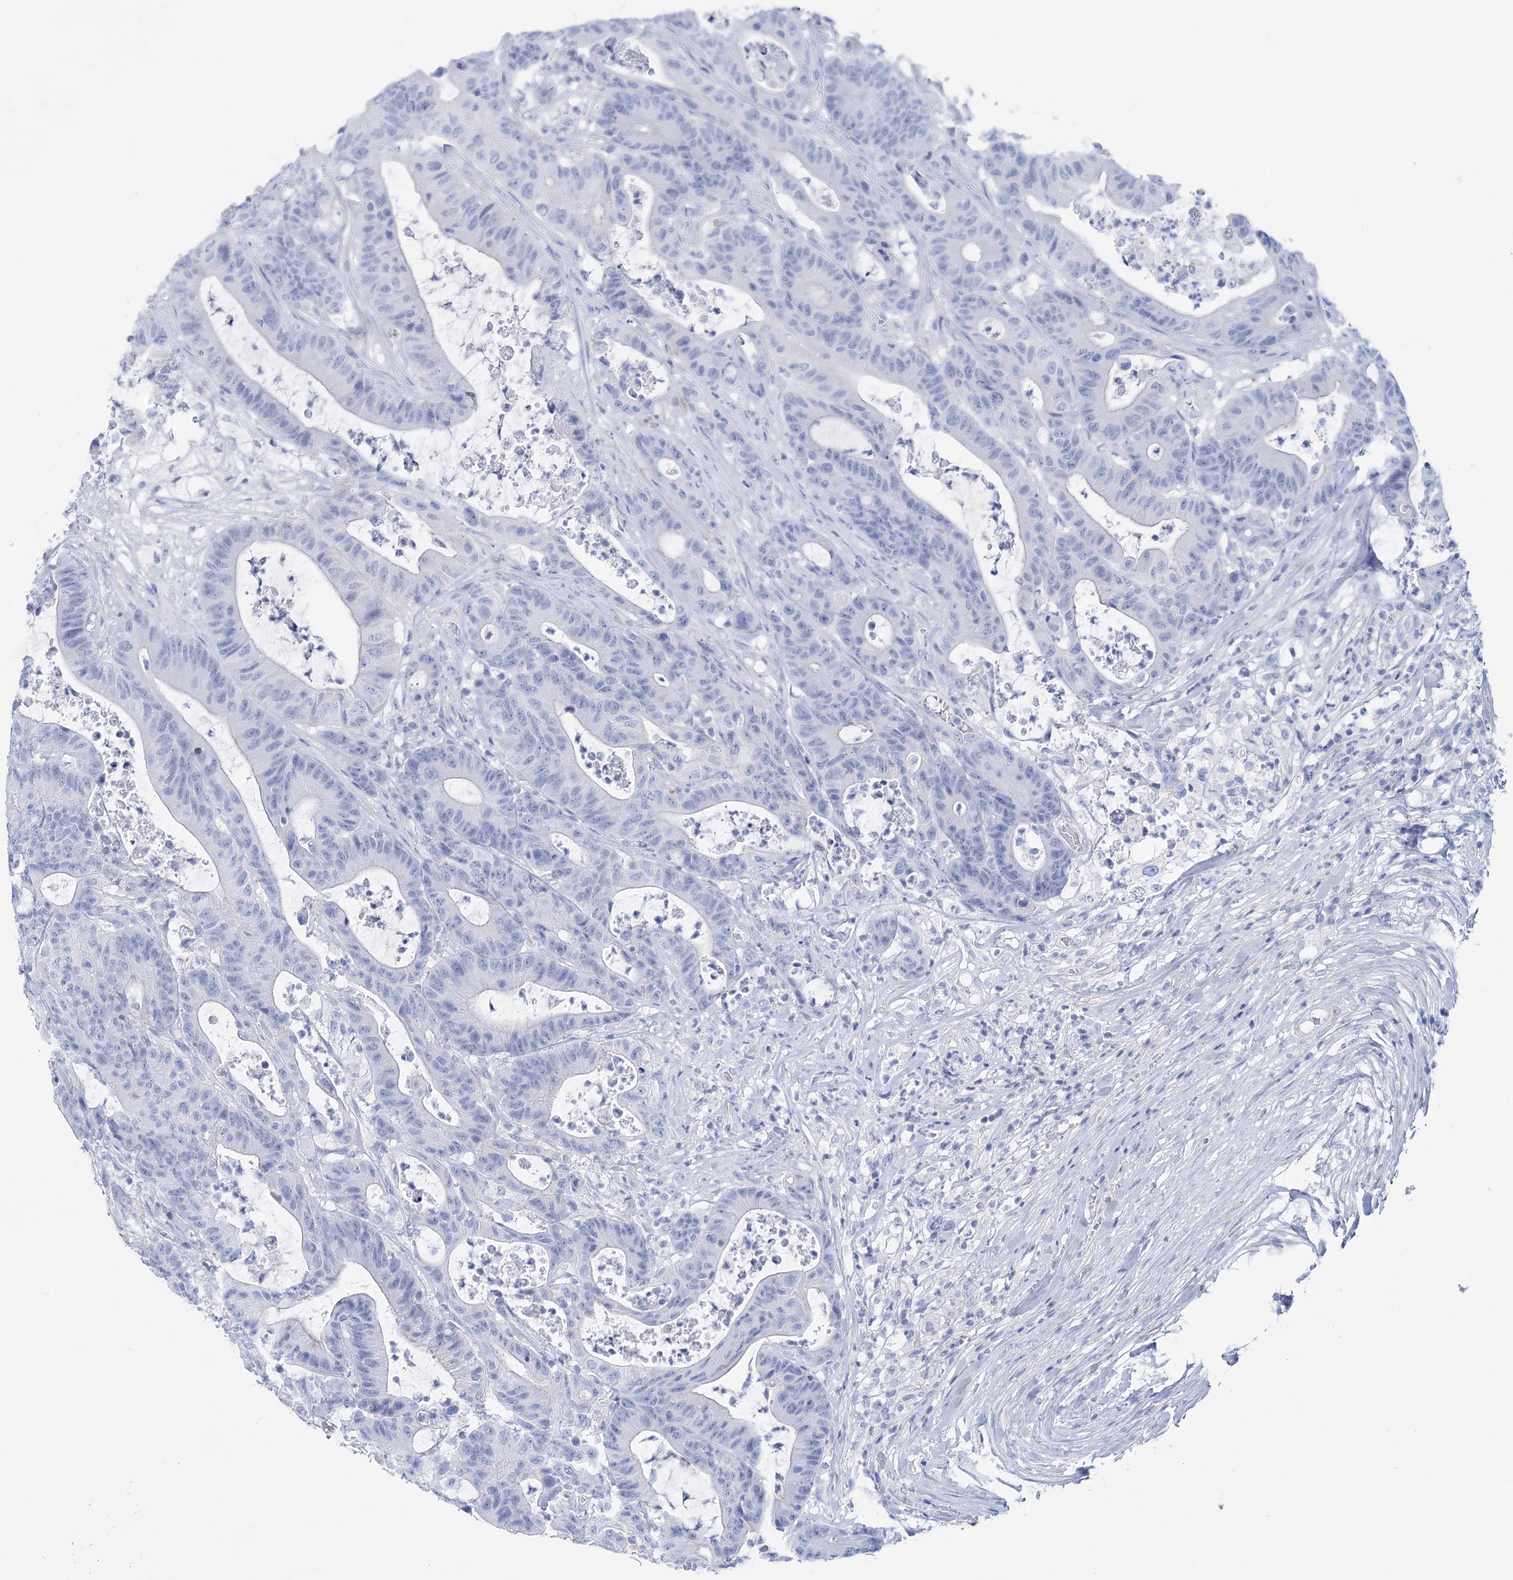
{"staining": {"intensity": "negative", "quantity": "none", "location": "none"}, "tissue": "colorectal cancer", "cell_type": "Tumor cells", "image_type": "cancer", "snomed": [{"axis": "morphology", "description": "Adenocarcinoma, NOS"}, {"axis": "topography", "description": "Colon"}], "caption": "This is an immunohistochemistry image of human adenocarcinoma (colorectal). There is no staining in tumor cells.", "gene": "PCDHA1", "patient": {"sex": "female", "age": 84}}